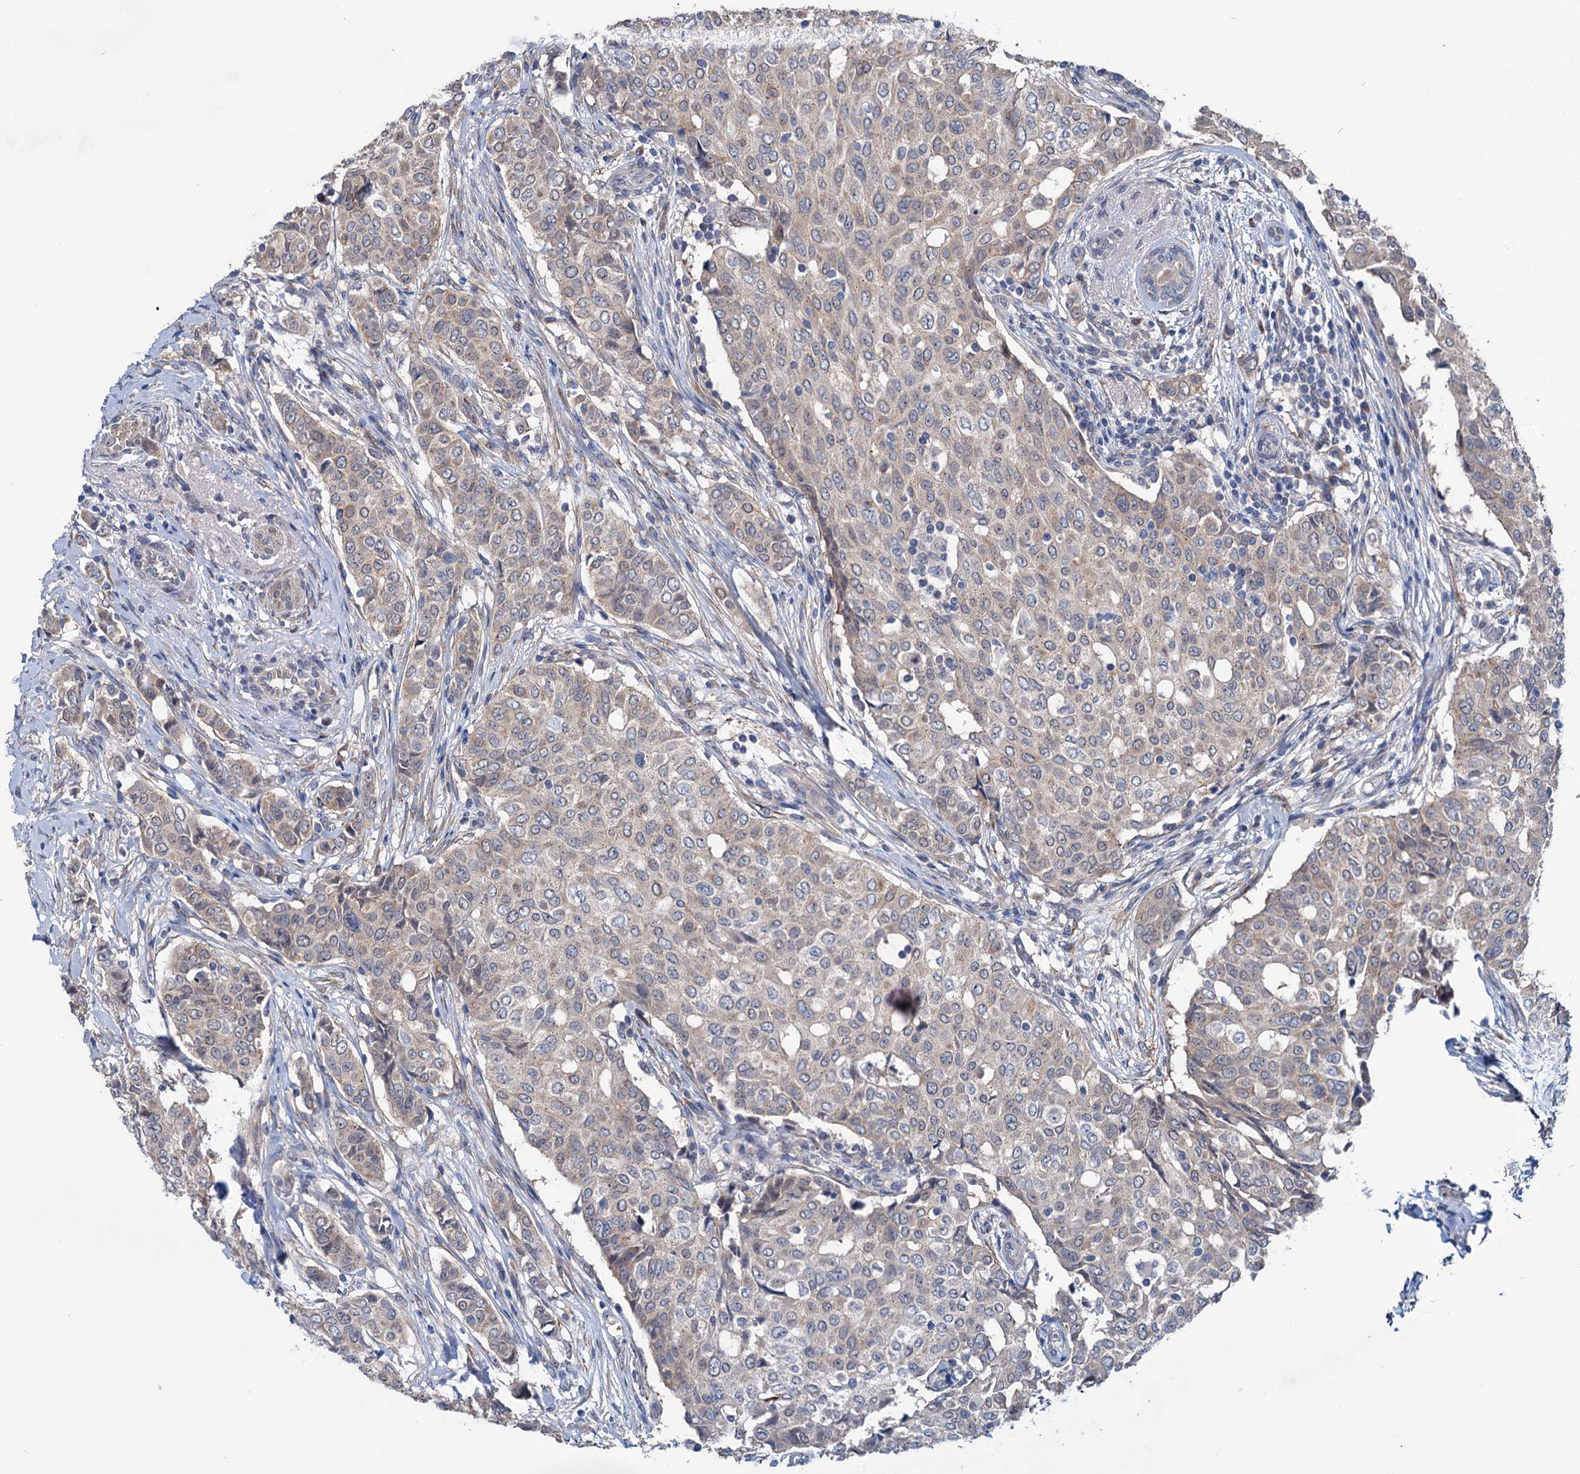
{"staining": {"intensity": "negative", "quantity": "none", "location": "none"}, "tissue": "breast cancer", "cell_type": "Tumor cells", "image_type": "cancer", "snomed": [{"axis": "morphology", "description": "Lobular carcinoma"}, {"axis": "topography", "description": "Breast"}], "caption": "Immunohistochemistry histopathology image of neoplastic tissue: breast cancer (lobular carcinoma) stained with DAB exhibits no significant protein expression in tumor cells.", "gene": "EYA4", "patient": {"sex": "female", "age": 51}}